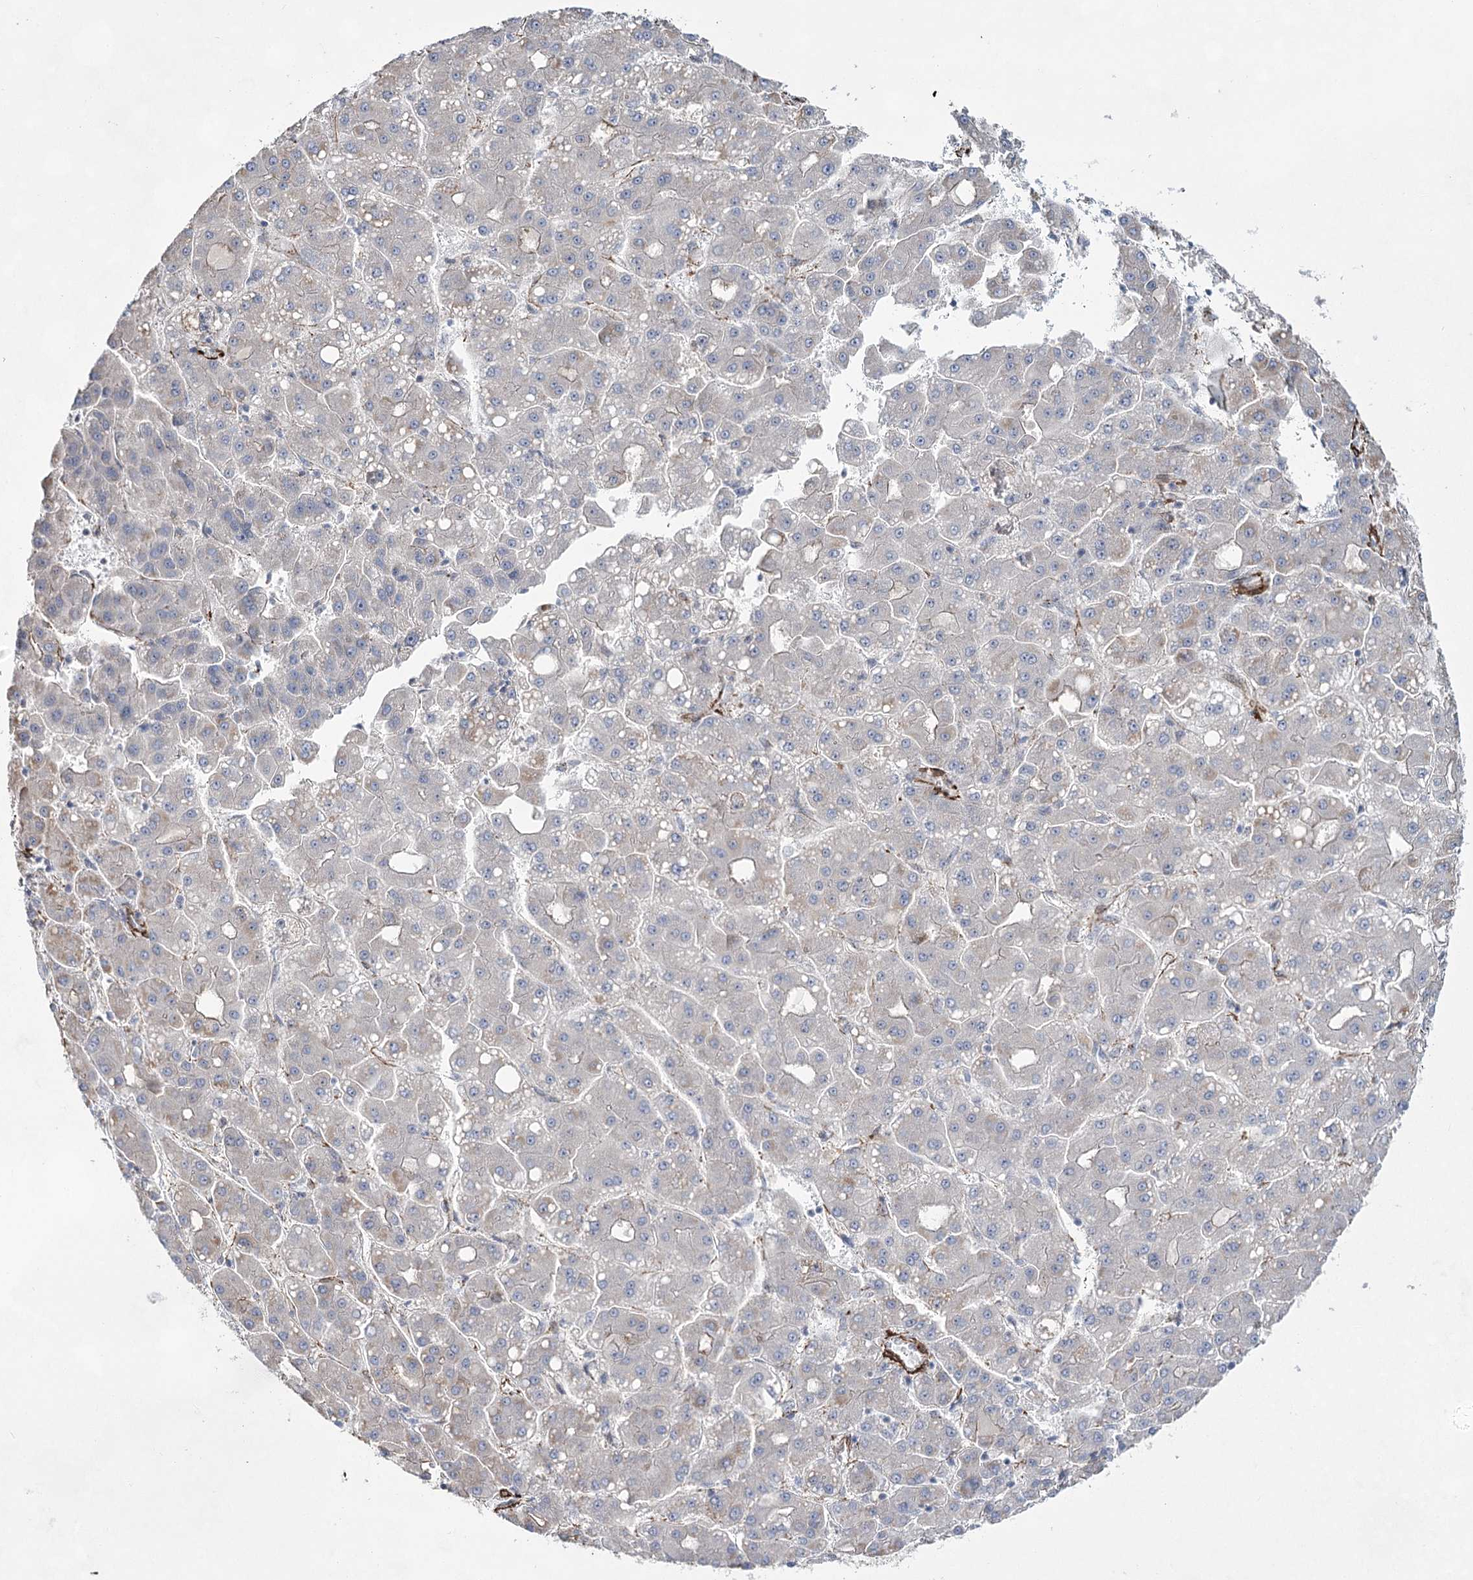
{"staining": {"intensity": "negative", "quantity": "none", "location": "none"}, "tissue": "liver cancer", "cell_type": "Tumor cells", "image_type": "cancer", "snomed": [{"axis": "morphology", "description": "Carcinoma, Hepatocellular, NOS"}, {"axis": "topography", "description": "Liver"}], "caption": "This is an IHC micrograph of liver cancer. There is no positivity in tumor cells.", "gene": "CWF19L1", "patient": {"sex": "male", "age": 65}}